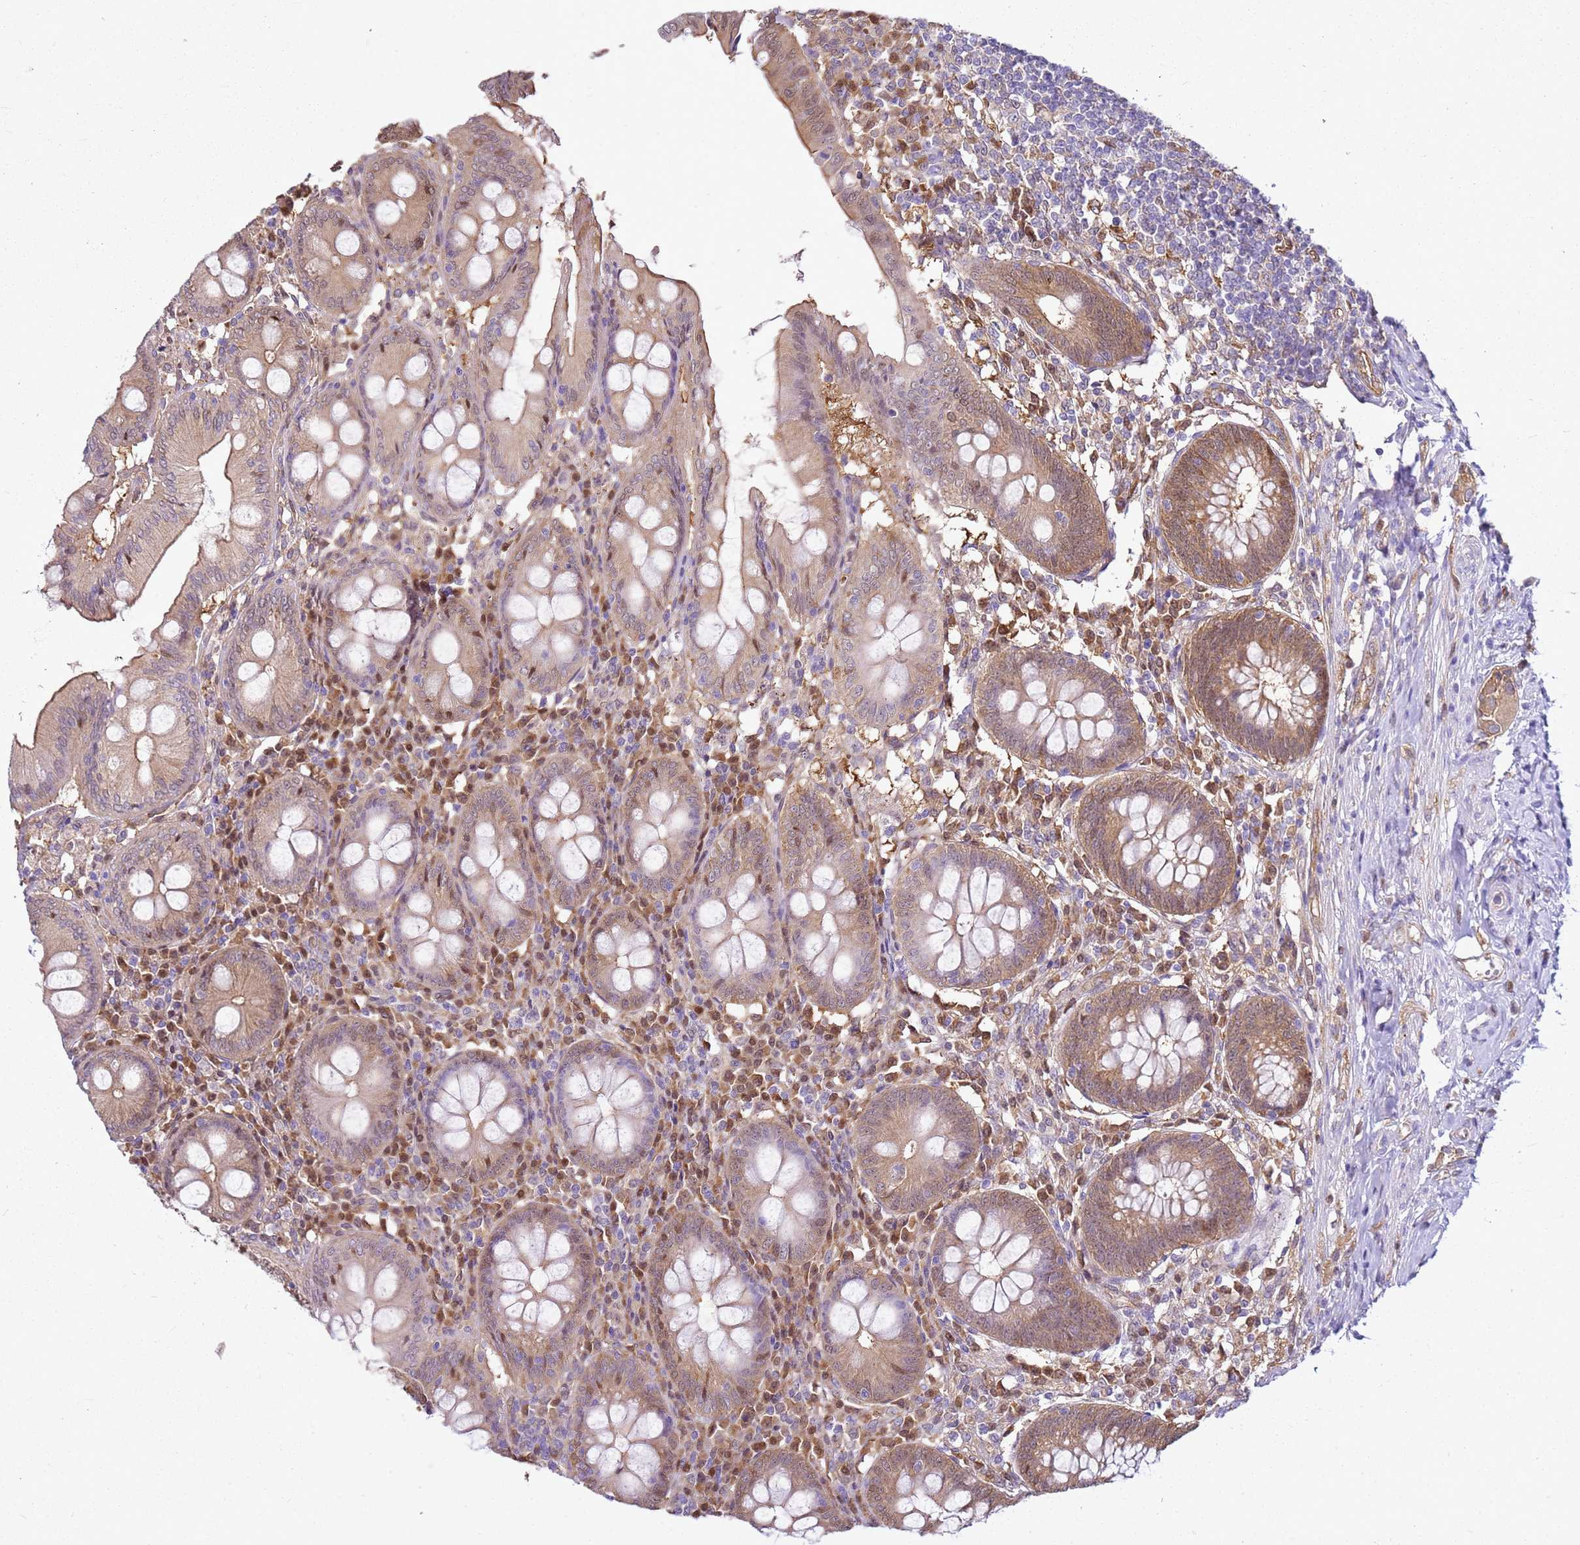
{"staining": {"intensity": "moderate", "quantity": ">75%", "location": "cytoplasmic/membranous"}, "tissue": "appendix", "cell_type": "Glandular cells", "image_type": "normal", "snomed": [{"axis": "morphology", "description": "Normal tissue, NOS"}, {"axis": "topography", "description": "Appendix"}], "caption": "Unremarkable appendix displays moderate cytoplasmic/membranous positivity in about >75% of glandular cells.", "gene": "YWHAE", "patient": {"sex": "female", "age": 54}}